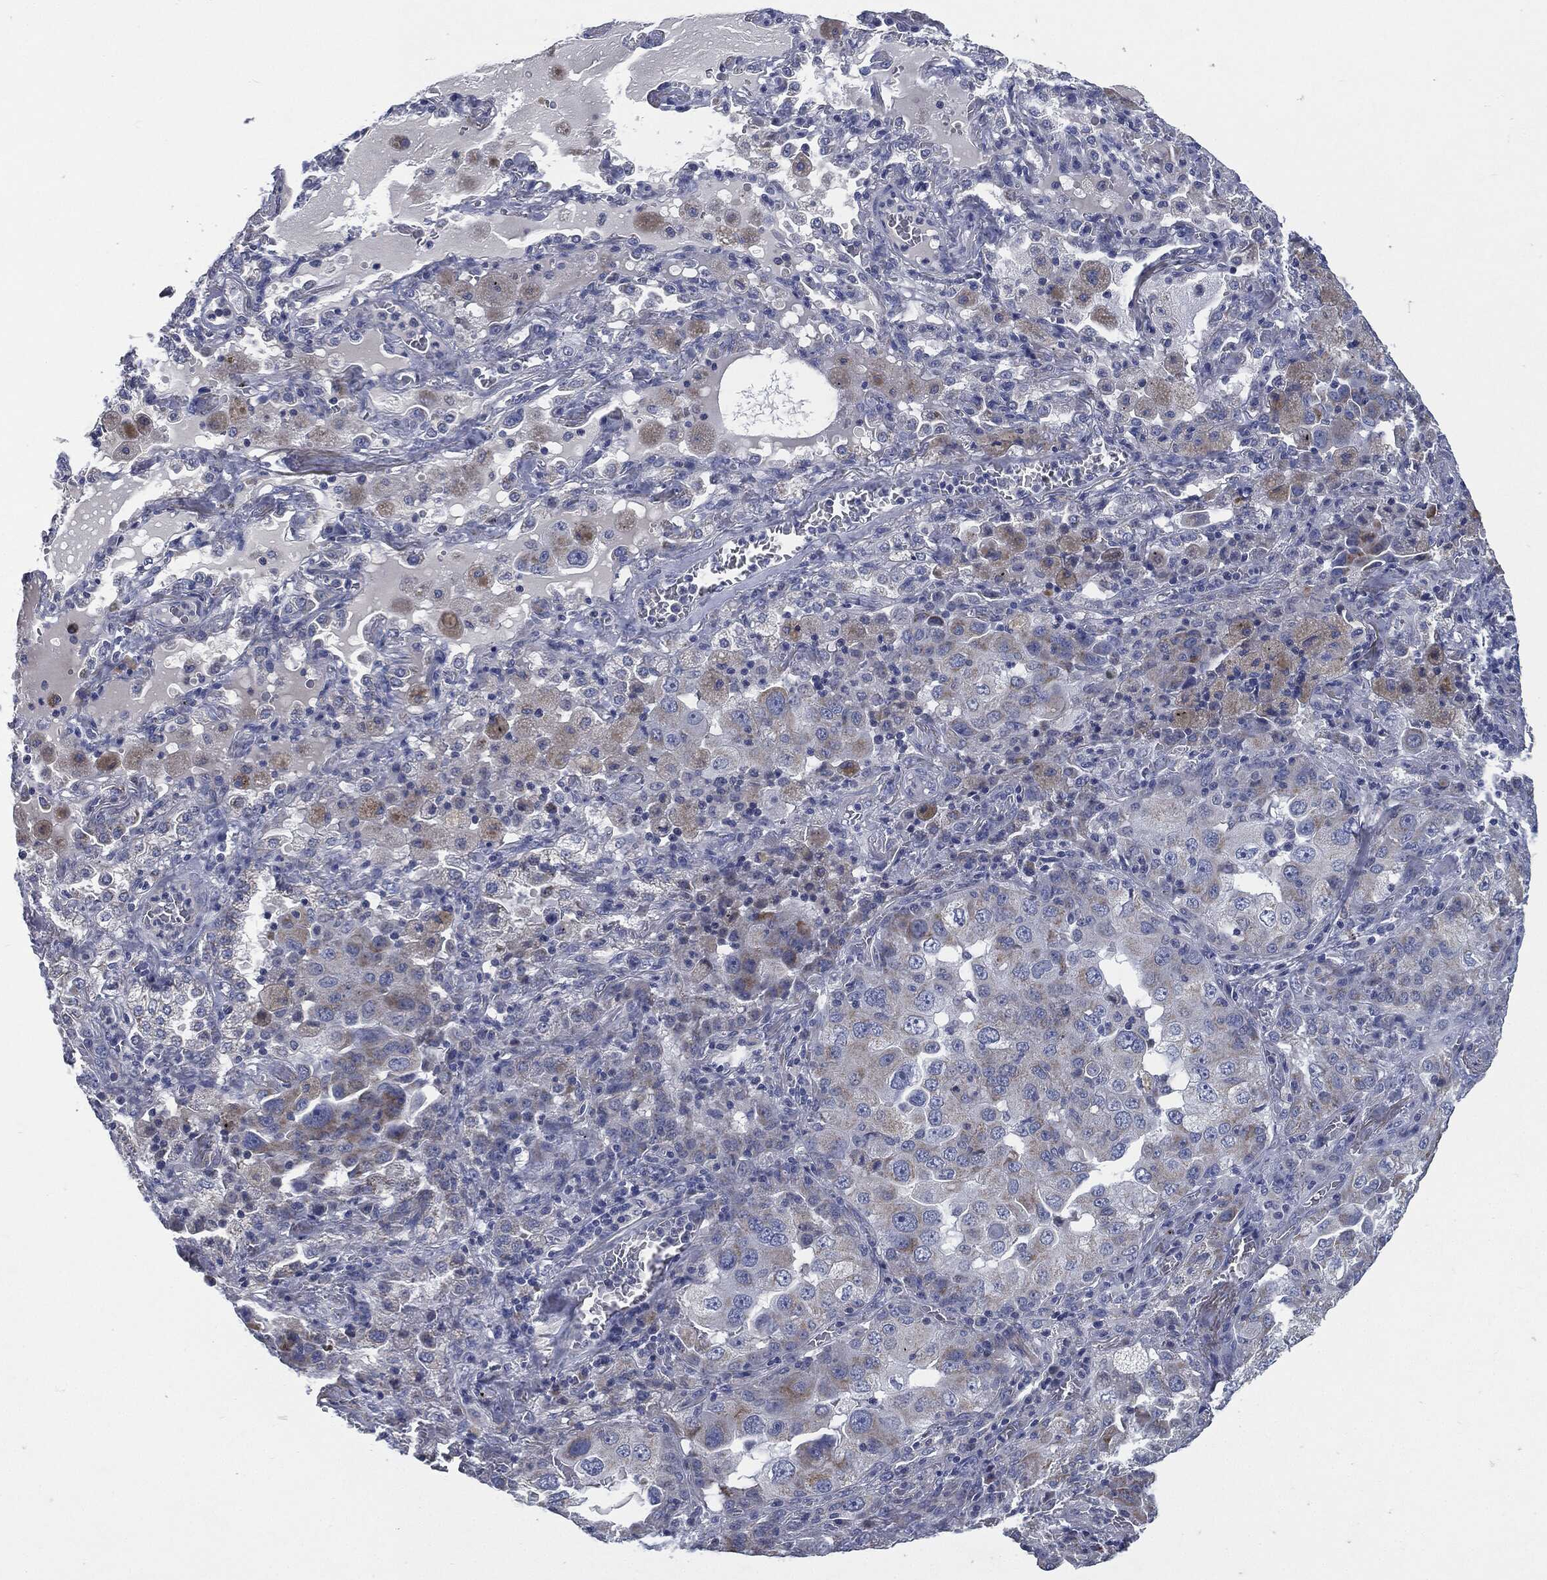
{"staining": {"intensity": "moderate", "quantity": "<25%", "location": "cytoplasmic/membranous"}, "tissue": "lung cancer", "cell_type": "Tumor cells", "image_type": "cancer", "snomed": [{"axis": "morphology", "description": "Adenocarcinoma, NOS"}, {"axis": "topography", "description": "Lung"}], "caption": "A low amount of moderate cytoplasmic/membranous positivity is present in approximately <25% of tumor cells in lung cancer tissue.", "gene": "SIGLEC9", "patient": {"sex": "female", "age": 61}}